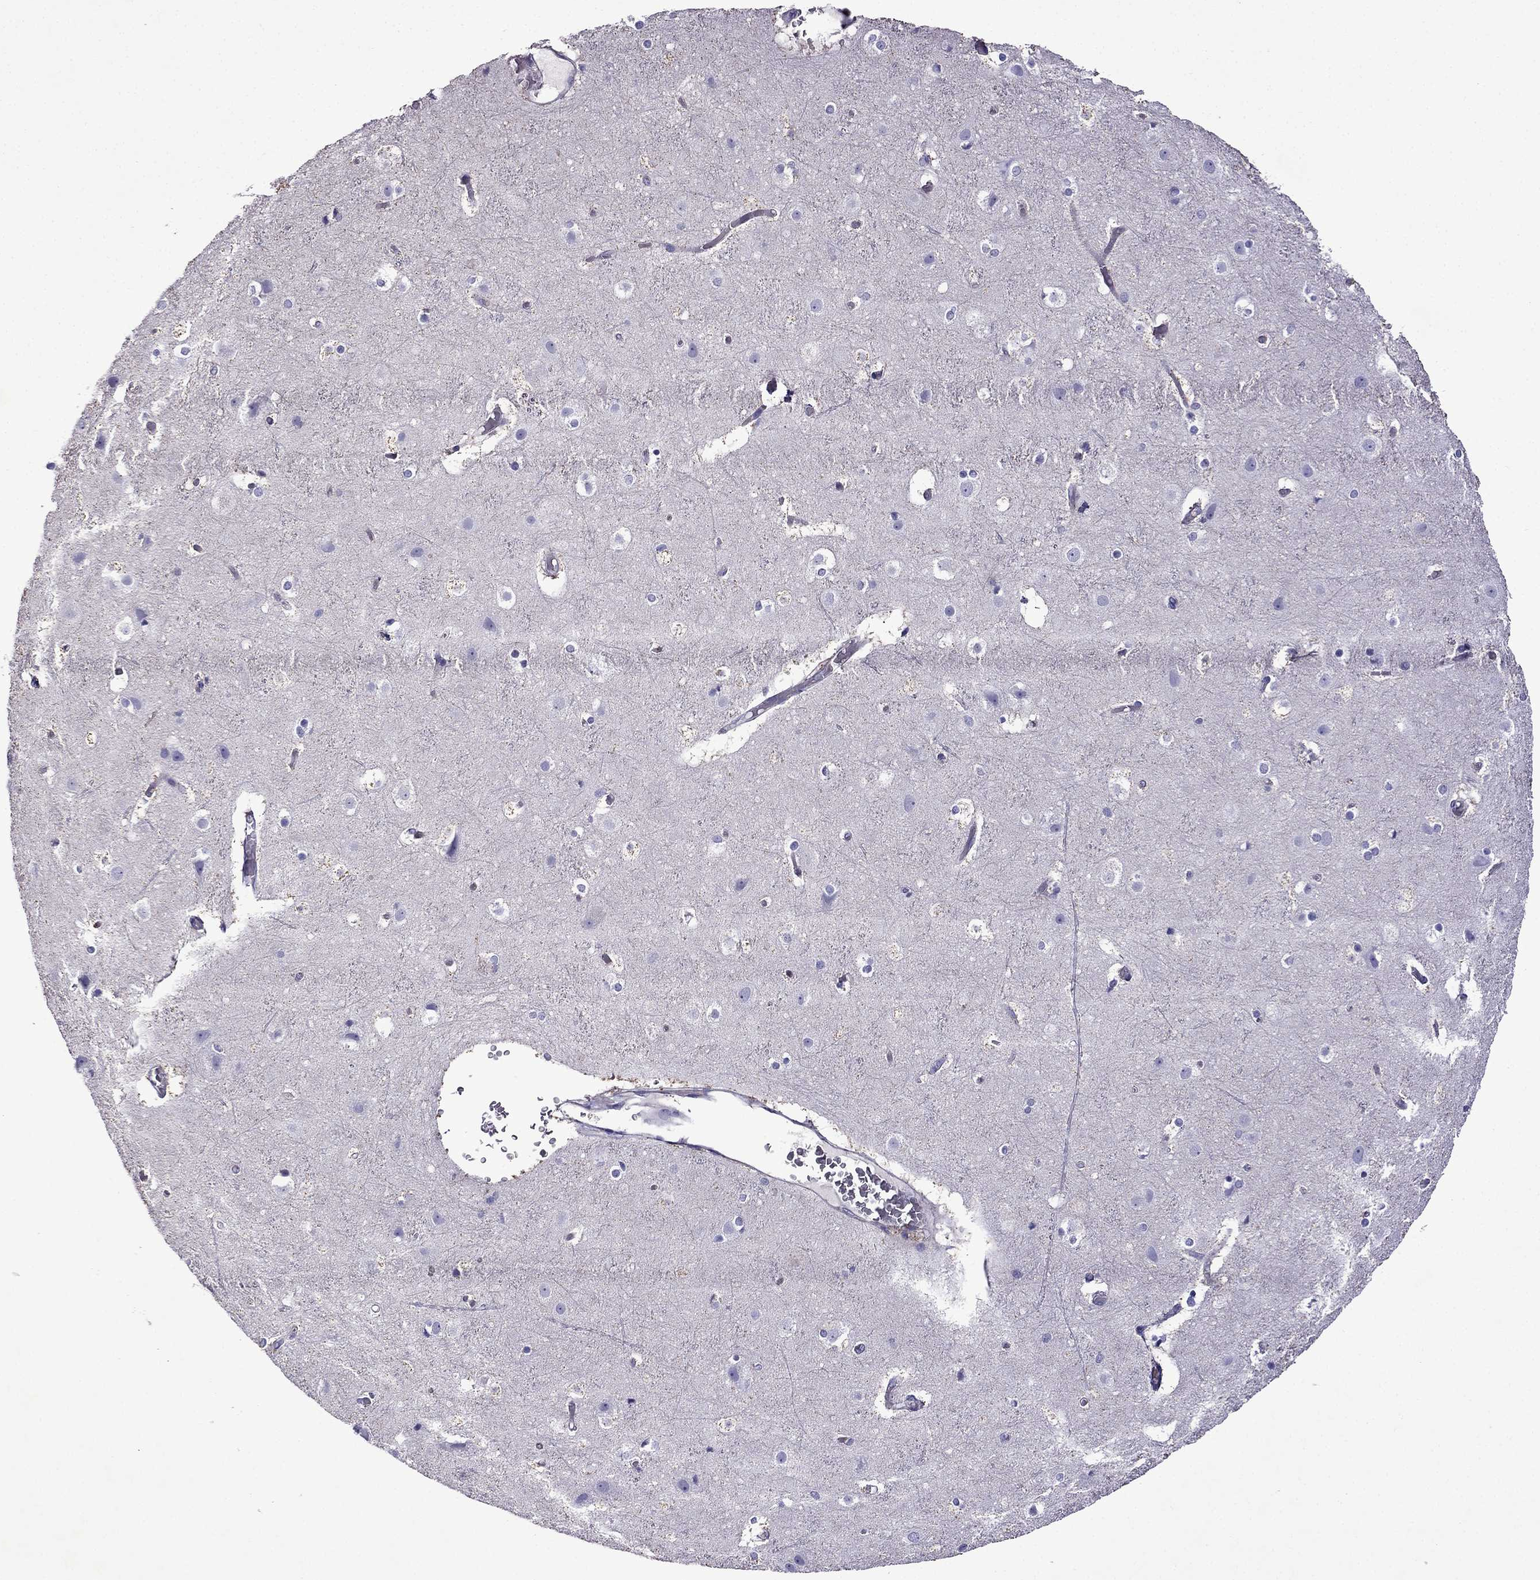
{"staining": {"intensity": "negative", "quantity": "none", "location": "none"}, "tissue": "cerebral cortex", "cell_type": "Endothelial cells", "image_type": "normal", "snomed": [{"axis": "morphology", "description": "Normal tissue, NOS"}, {"axis": "topography", "description": "Cerebral cortex"}], "caption": "Human cerebral cortex stained for a protein using IHC exhibits no positivity in endothelial cells.", "gene": "TDRD1", "patient": {"sex": "female", "age": 52}}